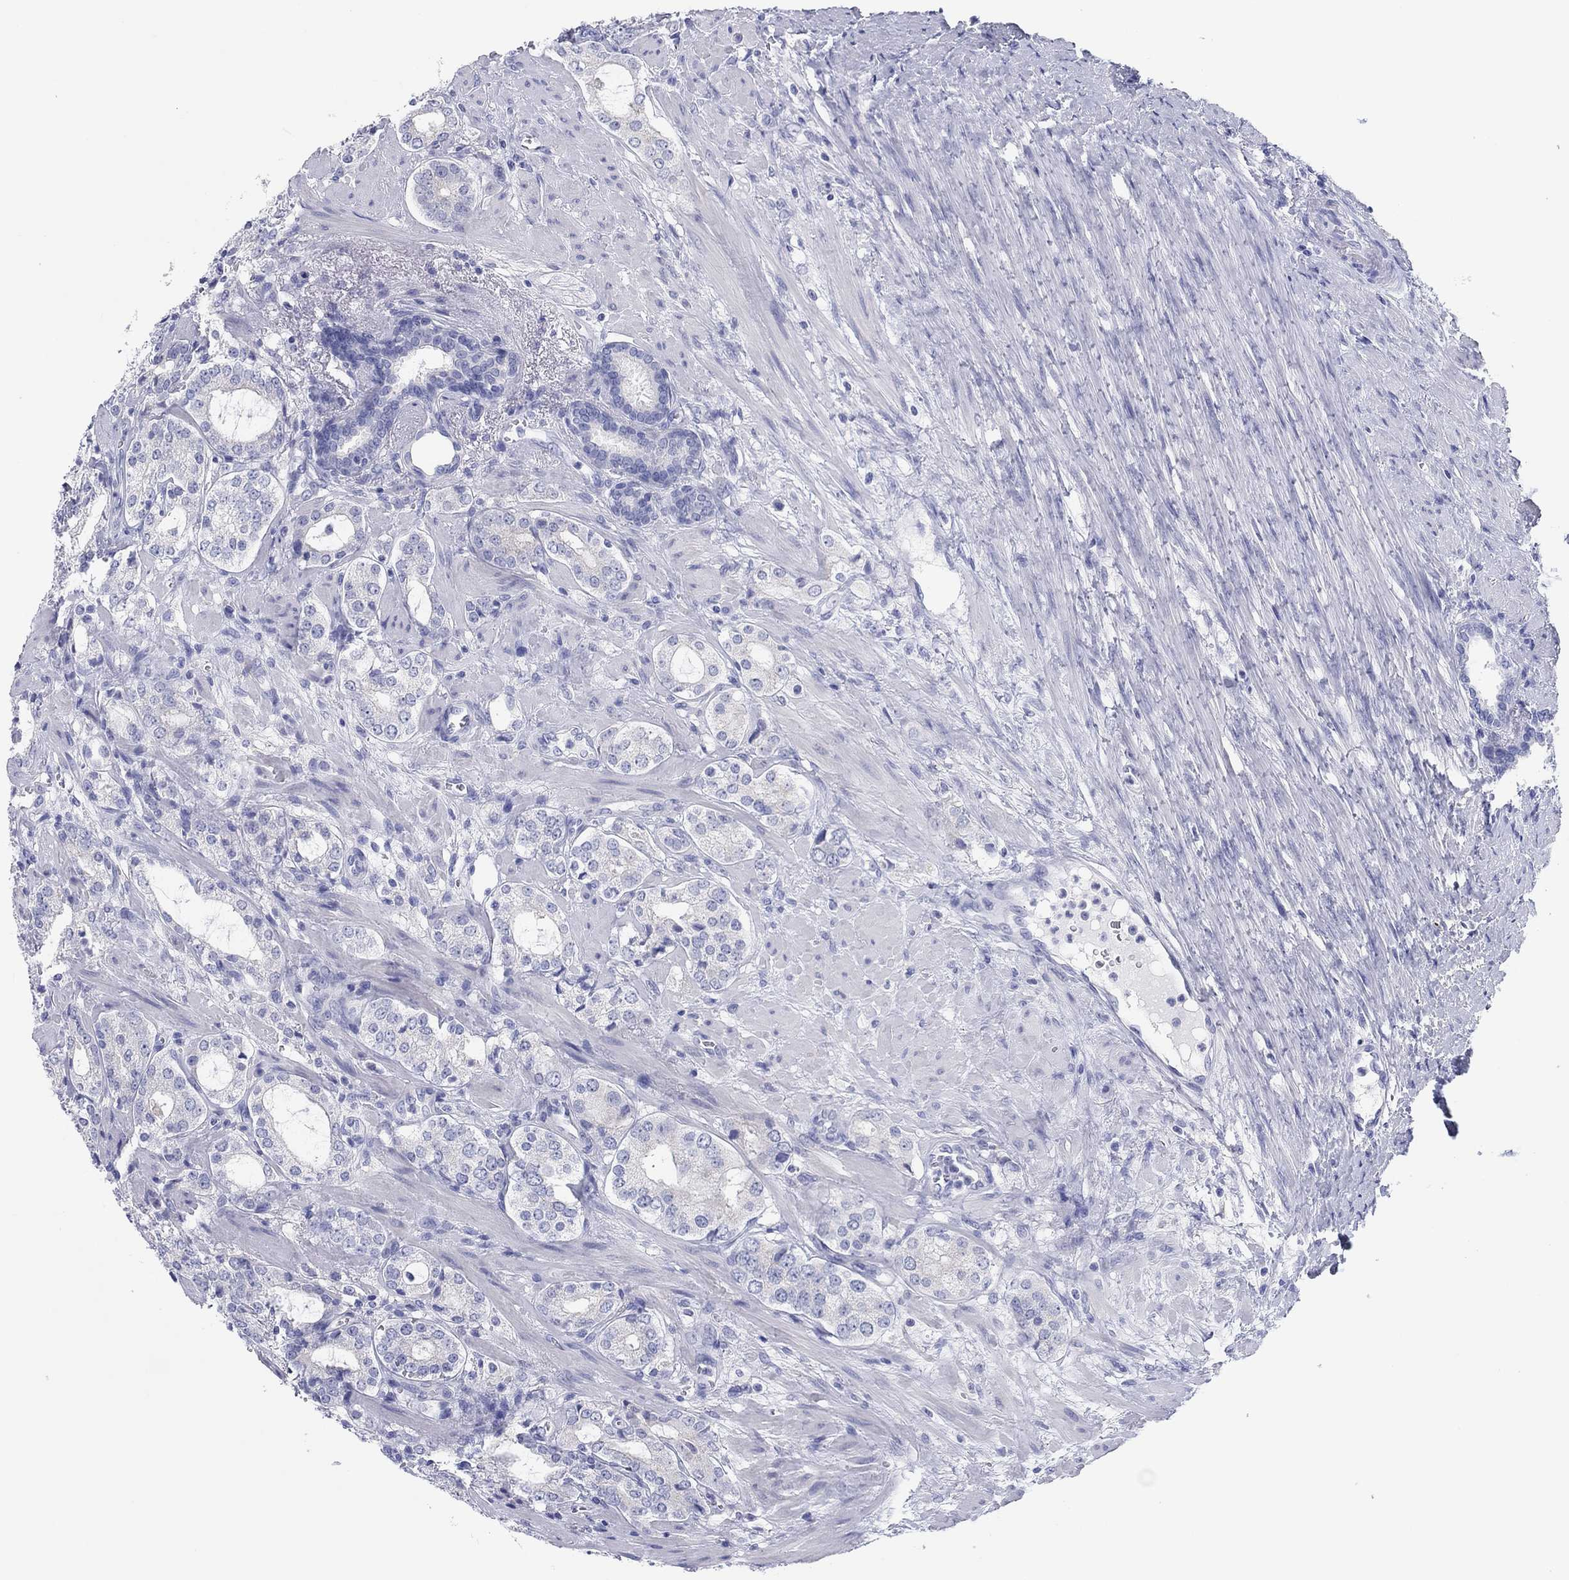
{"staining": {"intensity": "negative", "quantity": "none", "location": "none"}, "tissue": "prostate cancer", "cell_type": "Tumor cells", "image_type": "cancer", "snomed": [{"axis": "morphology", "description": "Adenocarcinoma, NOS"}, {"axis": "topography", "description": "Prostate"}], "caption": "Micrograph shows no significant protein expression in tumor cells of prostate cancer (adenocarcinoma). Brightfield microscopy of immunohistochemistry (IHC) stained with DAB (3,3'-diaminobenzidine) (brown) and hematoxylin (blue), captured at high magnification.", "gene": "ERICH3", "patient": {"sex": "male", "age": 66}}